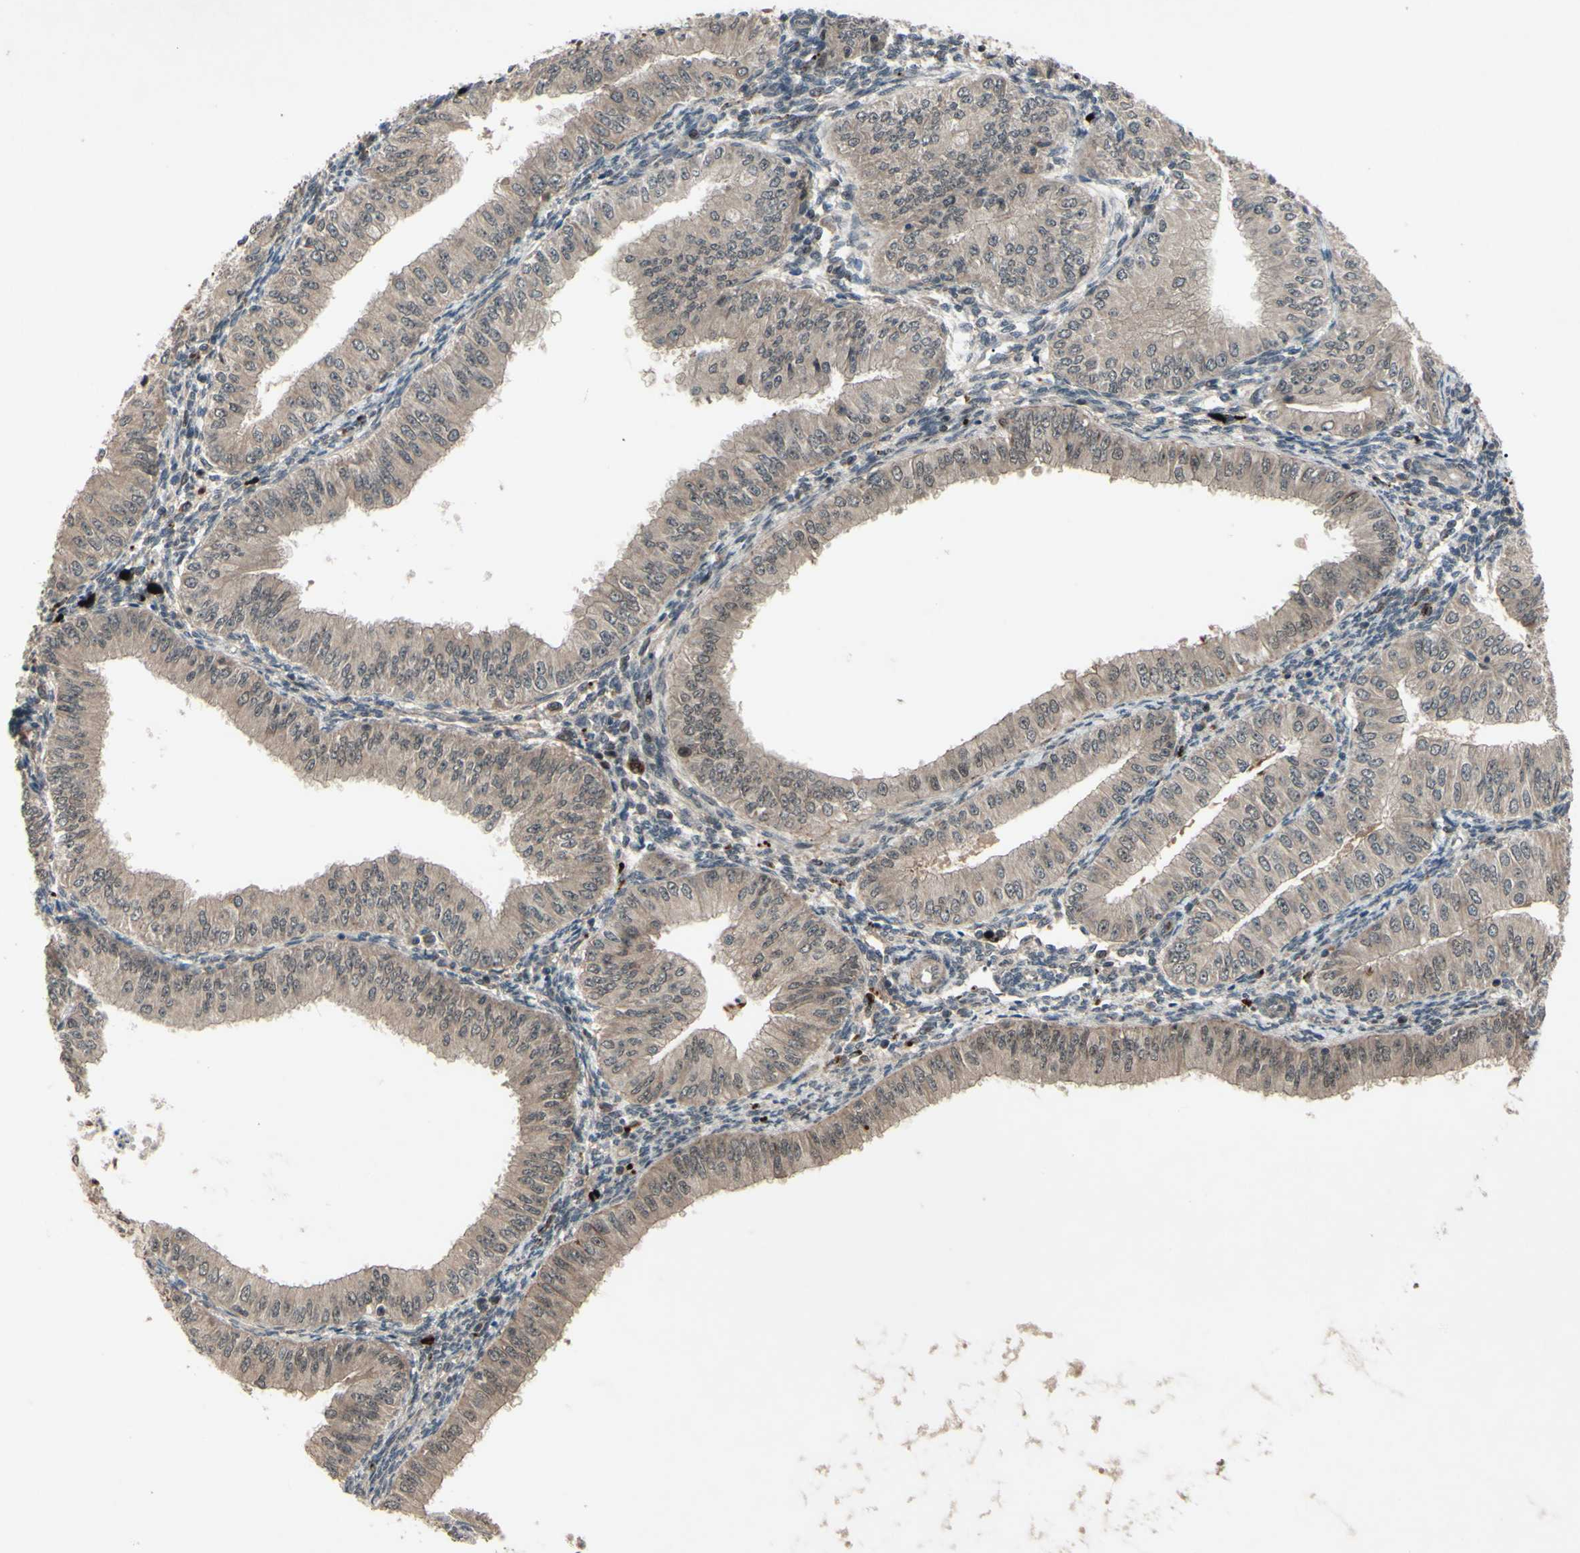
{"staining": {"intensity": "weak", "quantity": ">75%", "location": "cytoplasmic/membranous"}, "tissue": "endometrial cancer", "cell_type": "Tumor cells", "image_type": "cancer", "snomed": [{"axis": "morphology", "description": "Normal tissue, NOS"}, {"axis": "morphology", "description": "Adenocarcinoma, NOS"}, {"axis": "topography", "description": "Endometrium"}], "caption": "Tumor cells show low levels of weak cytoplasmic/membranous positivity in about >75% of cells in human endometrial adenocarcinoma.", "gene": "MLF2", "patient": {"sex": "female", "age": 53}}